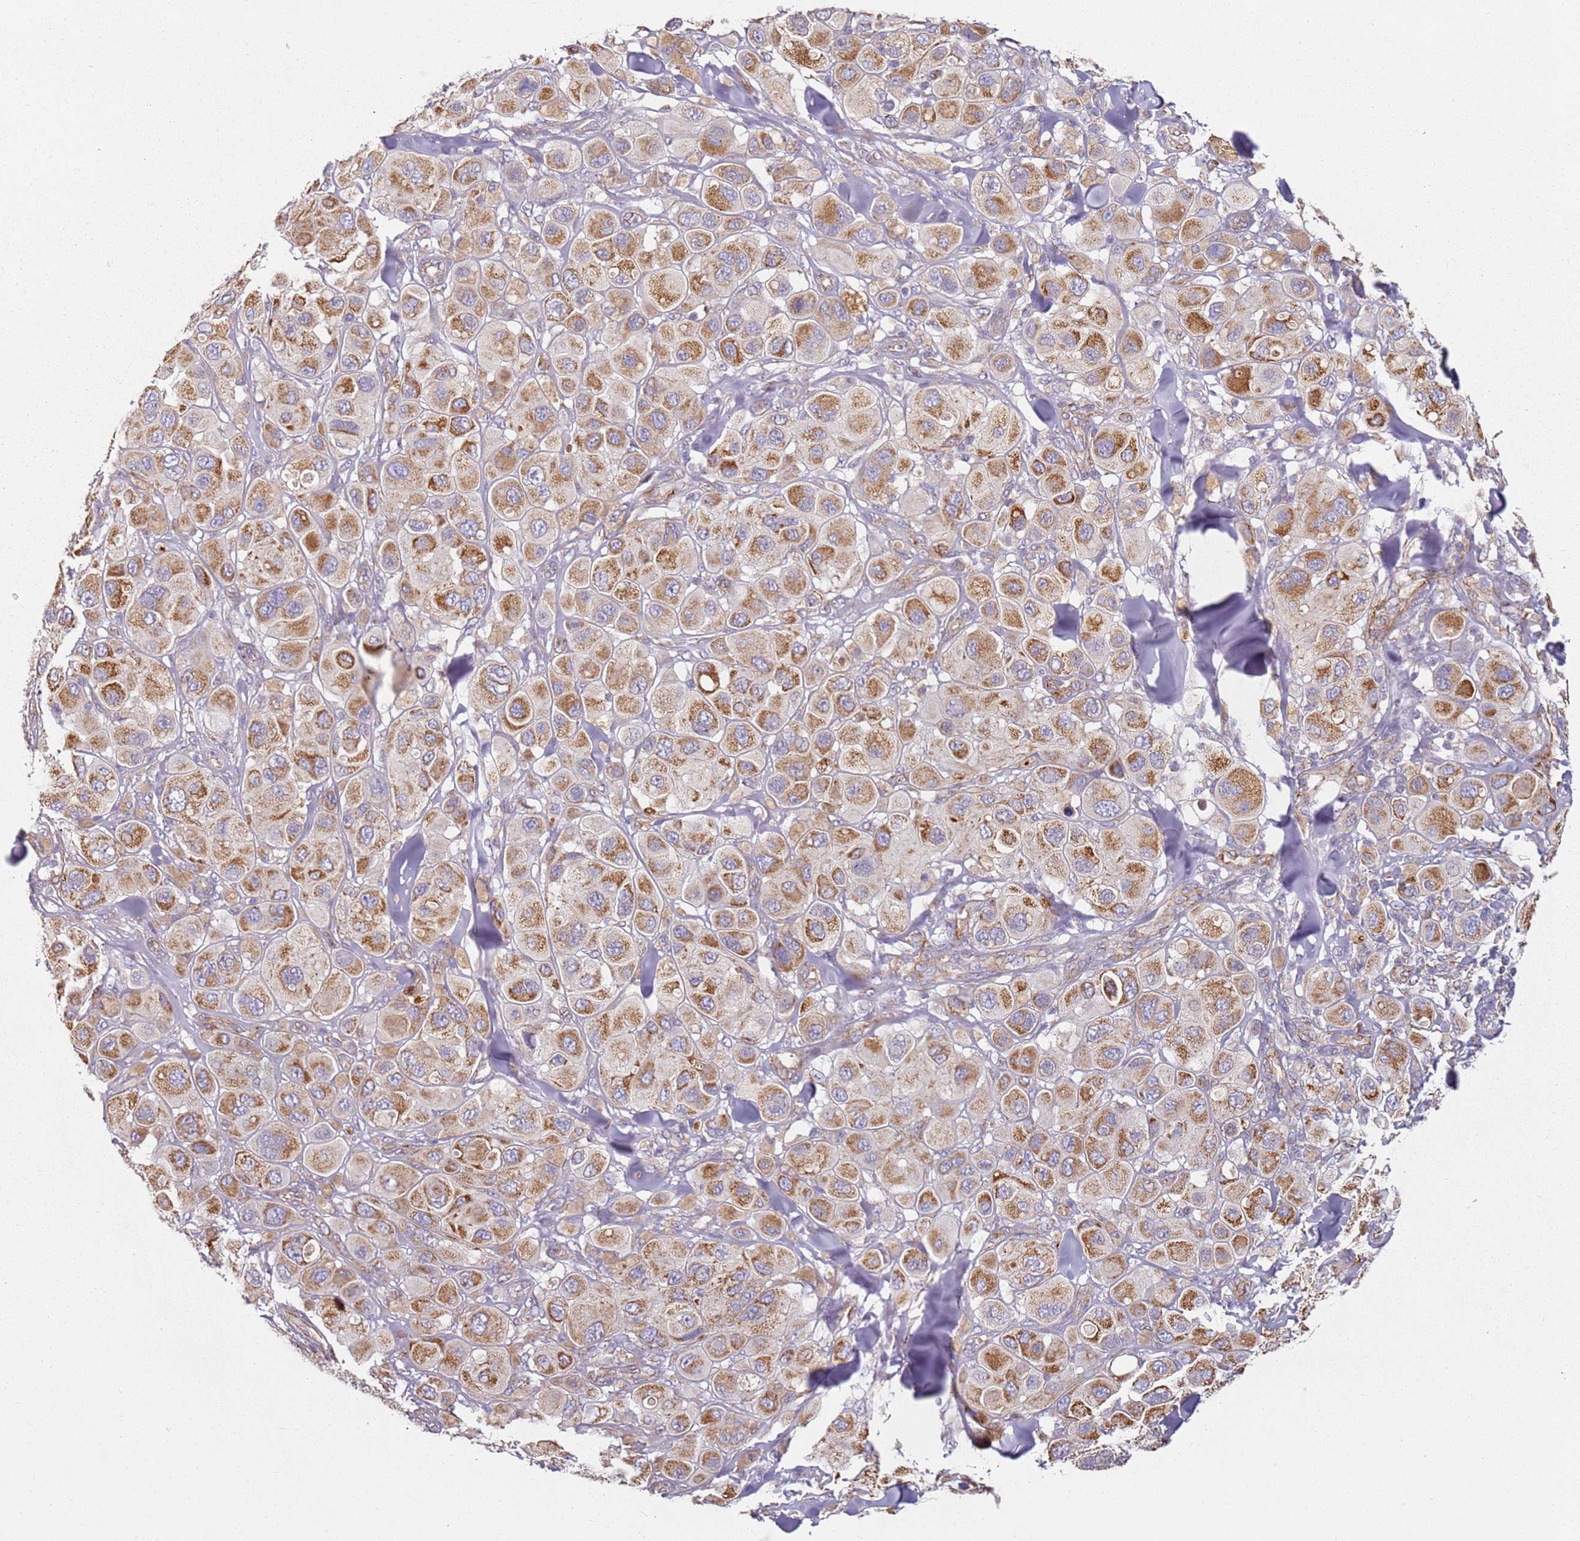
{"staining": {"intensity": "moderate", "quantity": ">75%", "location": "cytoplasmic/membranous"}, "tissue": "melanoma", "cell_type": "Tumor cells", "image_type": "cancer", "snomed": [{"axis": "morphology", "description": "Malignant melanoma, Metastatic site"}, {"axis": "topography", "description": "Skin"}], "caption": "Melanoma stained with a brown dye displays moderate cytoplasmic/membranous positive staining in approximately >75% of tumor cells.", "gene": "ALS2", "patient": {"sex": "male", "age": 41}}